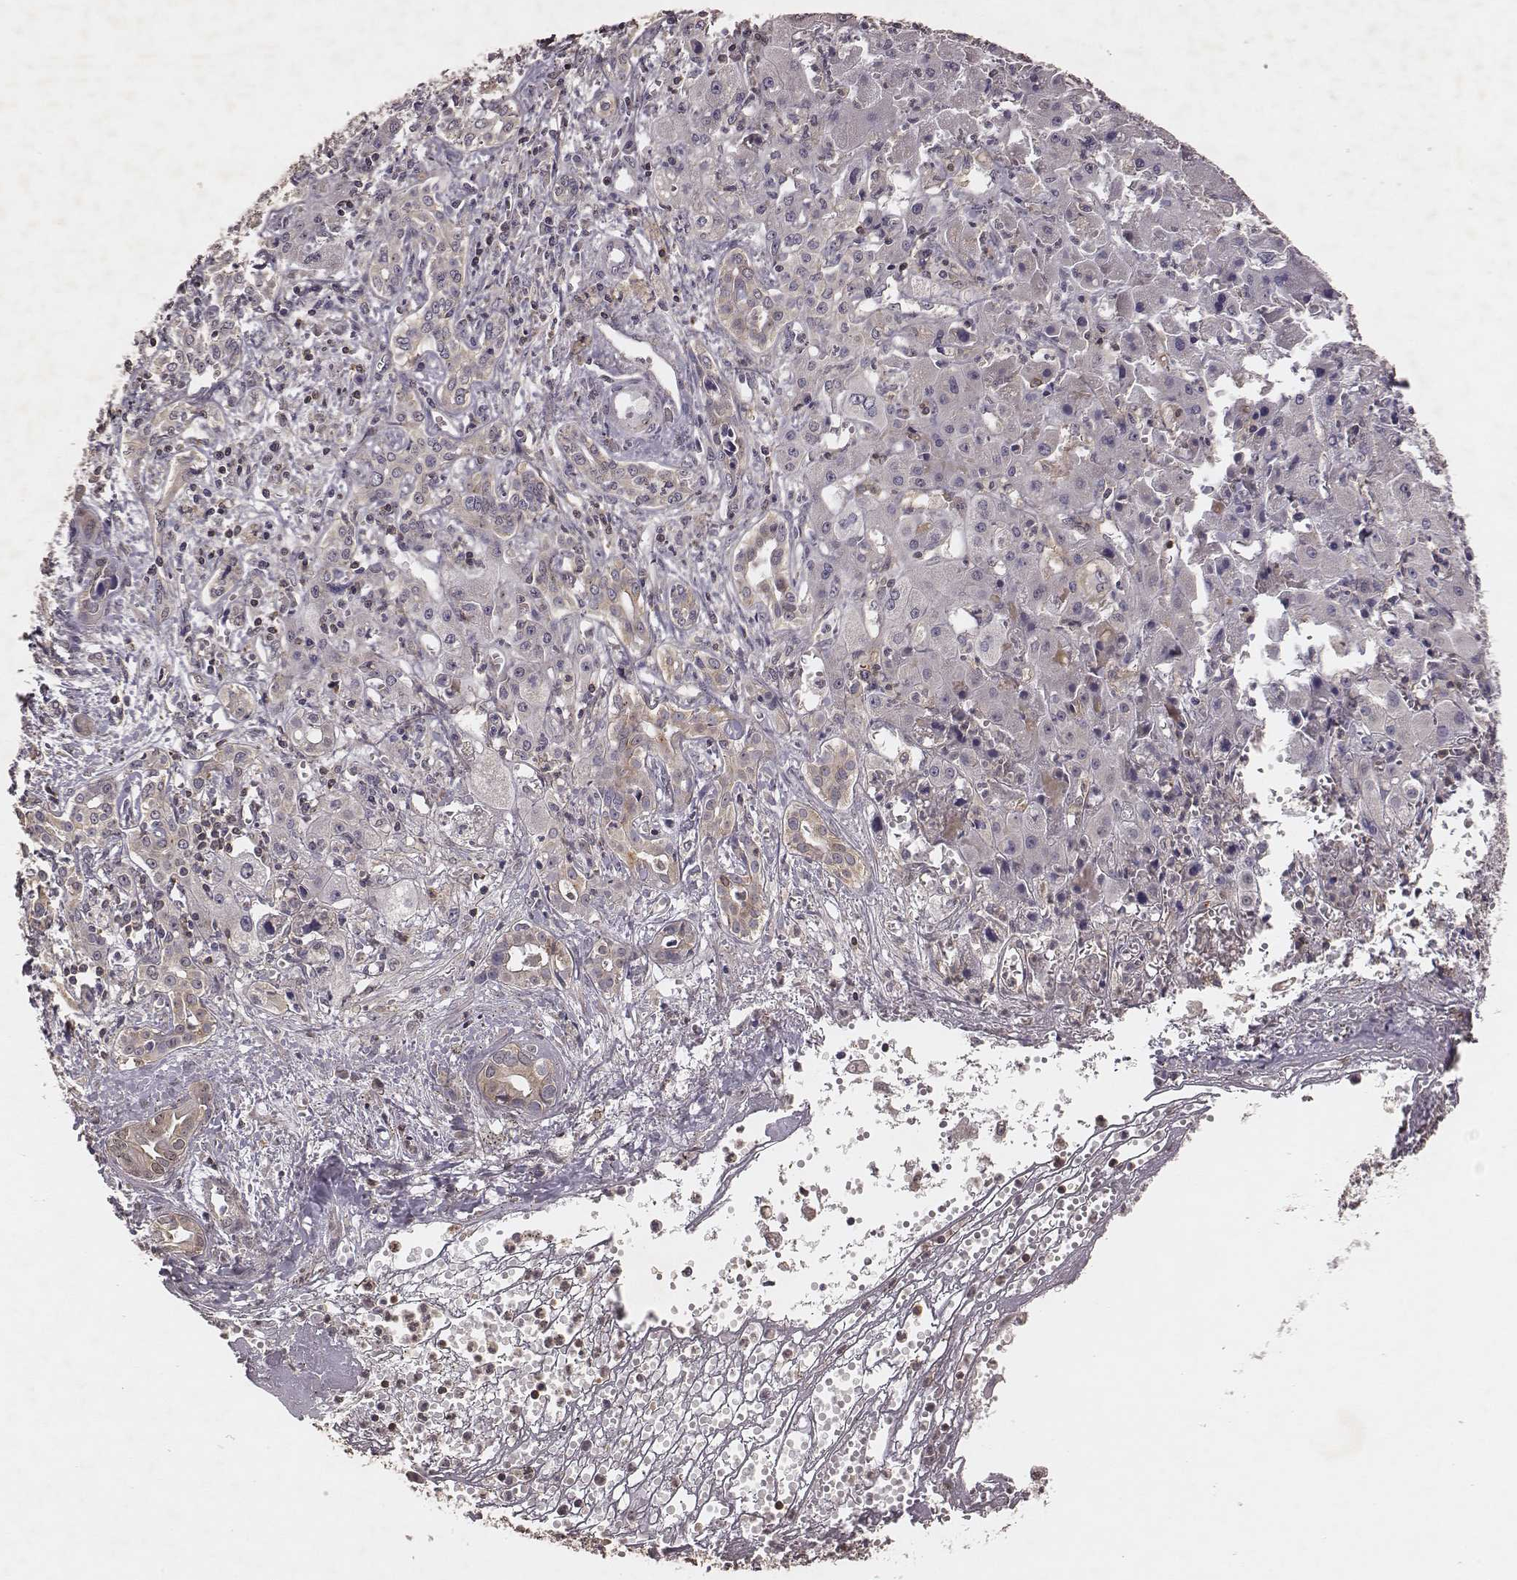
{"staining": {"intensity": "negative", "quantity": "none", "location": "none"}, "tissue": "liver cancer", "cell_type": "Tumor cells", "image_type": "cancer", "snomed": [{"axis": "morphology", "description": "Cholangiocarcinoma"}, {"axis": "topography", "description": "Liver"}], "caption": "This is an immunohistochemistry micrograph of cholangiocarcinoma (liver). There is no expression in tumor cells.", "gene": "PILRA", "patient": {"sex": "female", "age": 64}}